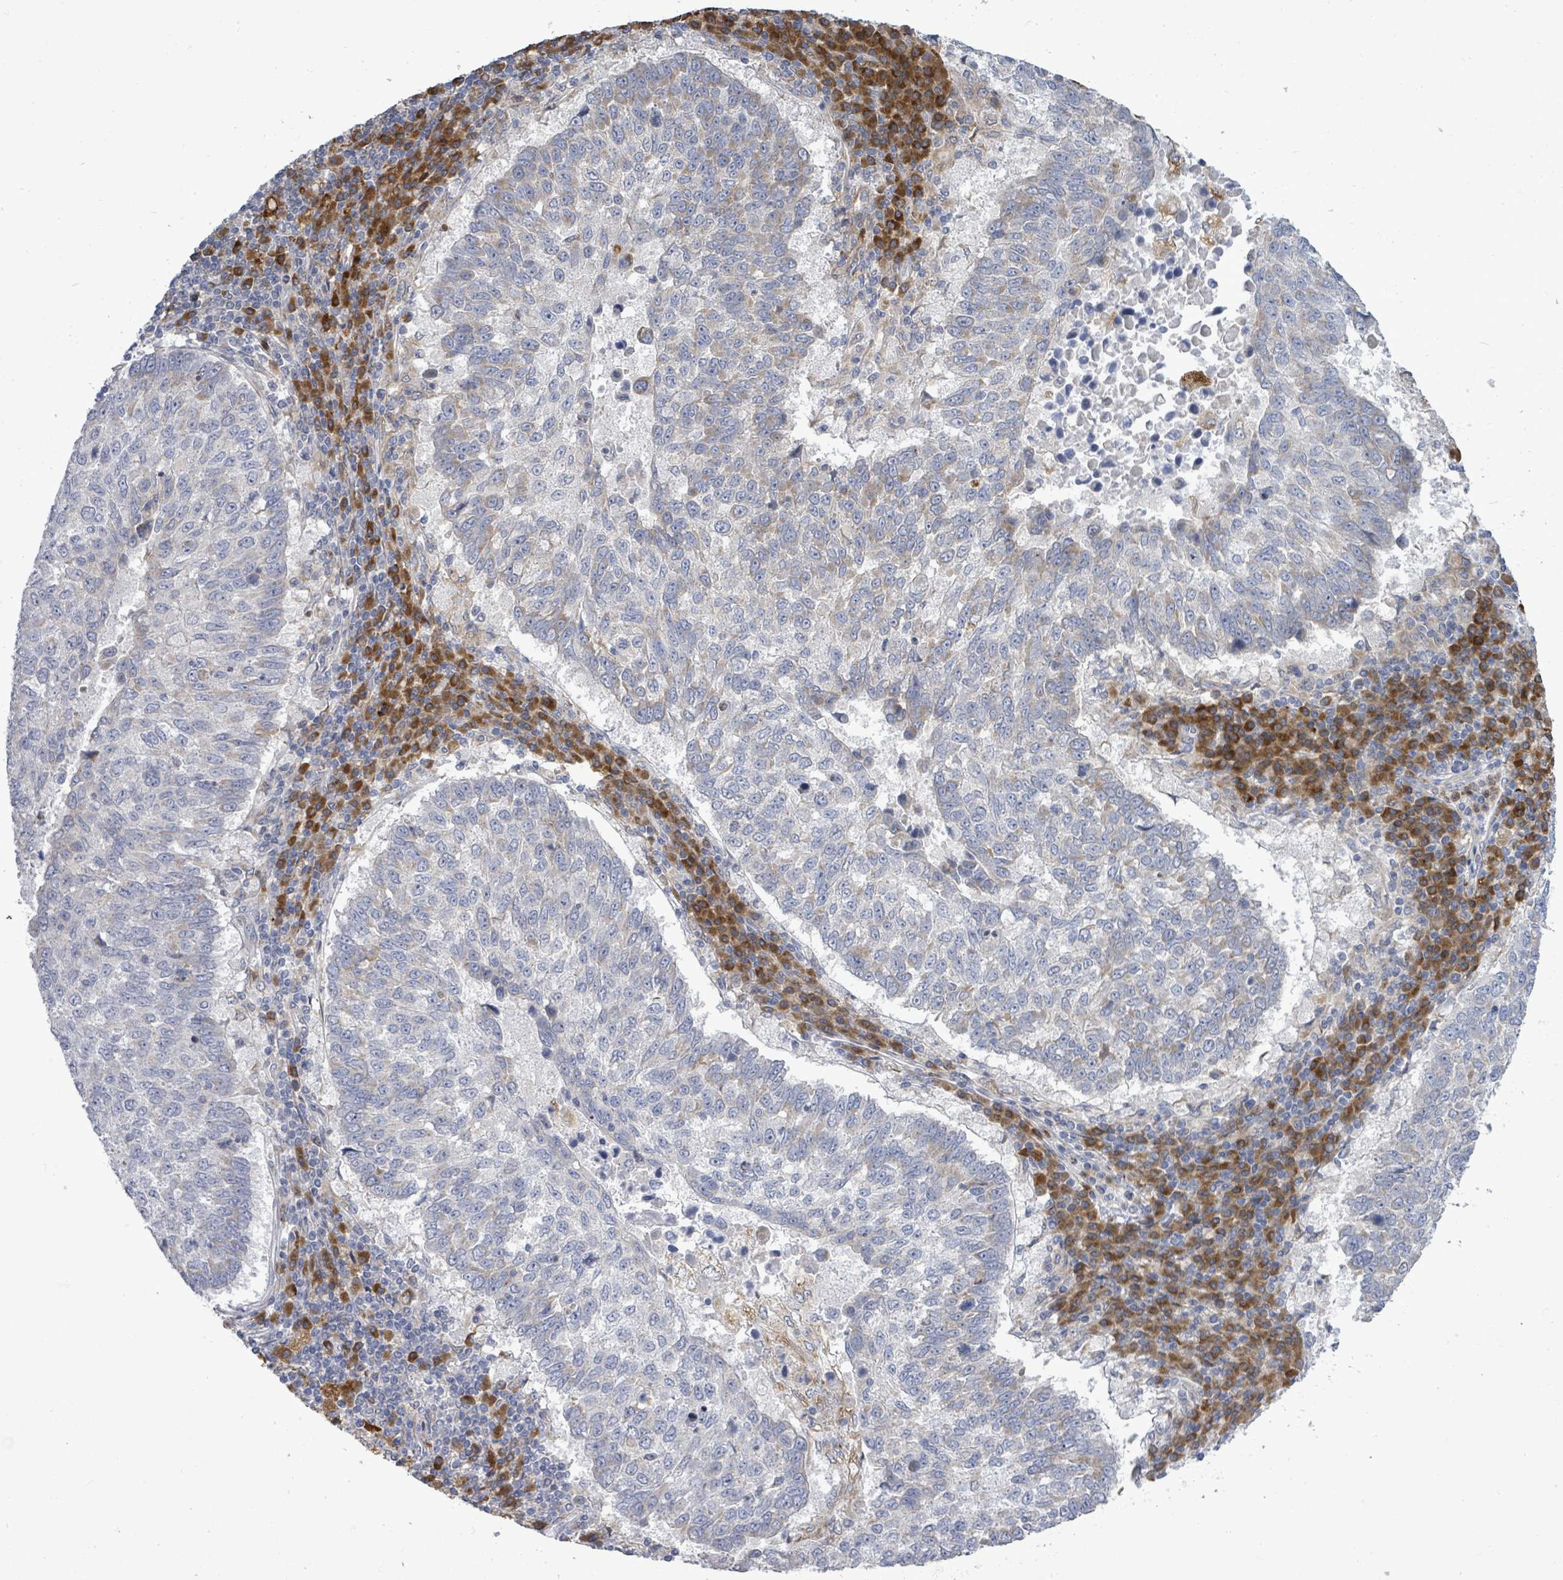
{"staining": {"intensity": "negative", "quantity": "none", "location": "none"}, "tissue": "lung cancer", "cell_type": "Tumor cells", "image_type": "cancer", "snomed": [{"axis": "morphology", "description": "Squamous cell carcinoma, NOS"}, {"axis": "topography", "description": "Lung"}], "caption": "IHC of human lung cancer (squamous cell carcinoma) displays no staining in tumor cells.", "gene": "SAR1A", "patient": {"sex": "male", "age": 73}}